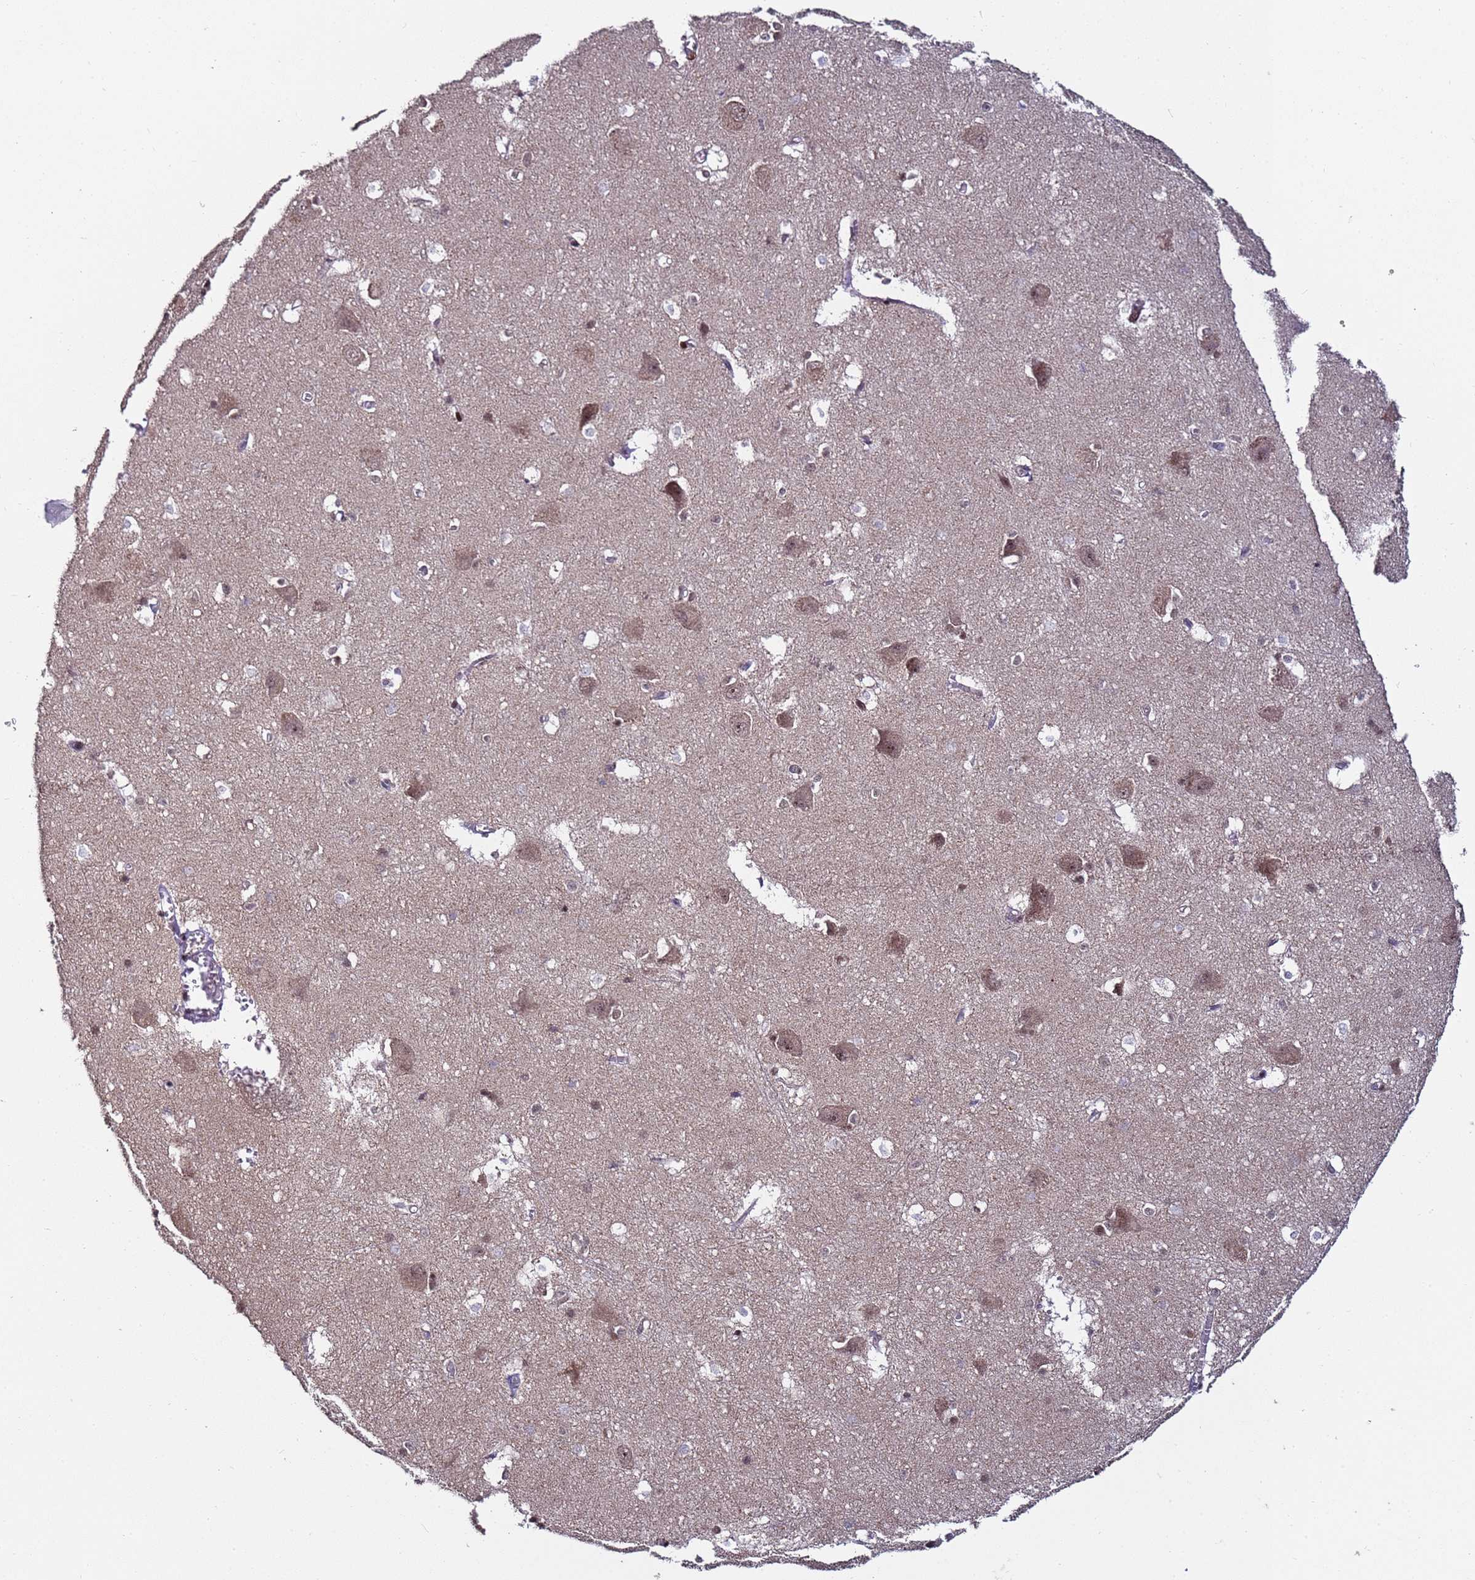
{"staining": {"intensity": "moderate", "quantity": "<25%", "location": "nuclear"}, "tissue": "caudate", "cell_type": "Glial cells", "image_type": "normal", "snomed": [{"axis": "morphology", "description": "Normal tissue, NOS"}, {"axis": "topography", "description": "Lateral ventricle wall"}], "caption": "Human caudate stained for a protein (brown) displays moderate nuclear positive positivity in about <25% of glial cells.", "gene": "PPM1H", "patient": {"sex": "male", "age": 37}}